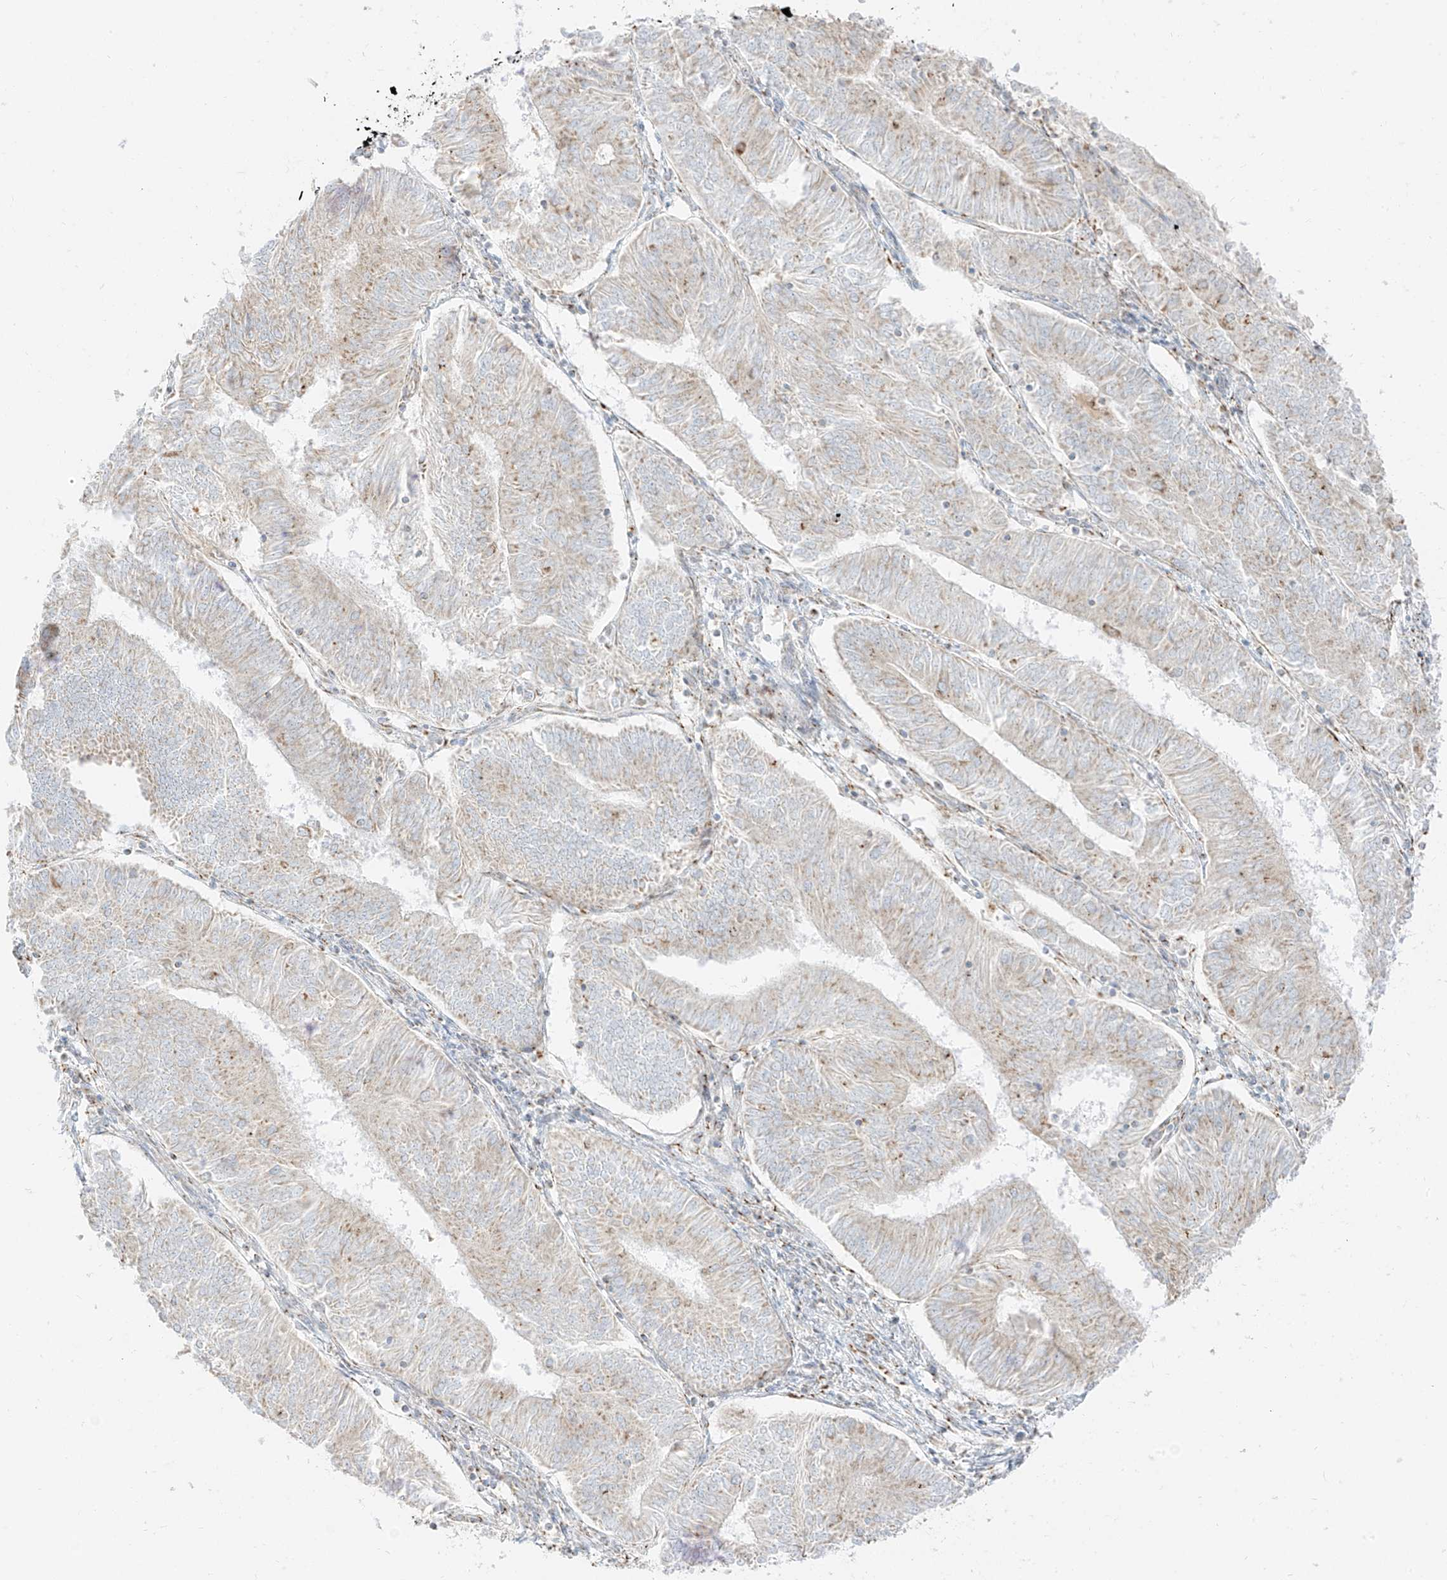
{"staining": {"intensity": "weak", "quantity": "25%-75%", "location": "cytoplasmic/membranous"}, "tissue": "endometrial cancer", "cell_type": "Tumor cells", "image_type": "cancer", "snomed": [{"axis": "morphology", "description": "Adenocarcinoma, NOS"}, {"axis": "topography", "description": "Endometrium"}], "caption": "IHC photomicrograph of endometrial adenocarcinoma stained for a protein (brown), which demonstrates low levels of weak cytoplasmic/membranous staining in approximately 25%-75% of tumor cells.", "gene": "TMEM87B", "patient": {"sex": "female", "age": 58}}